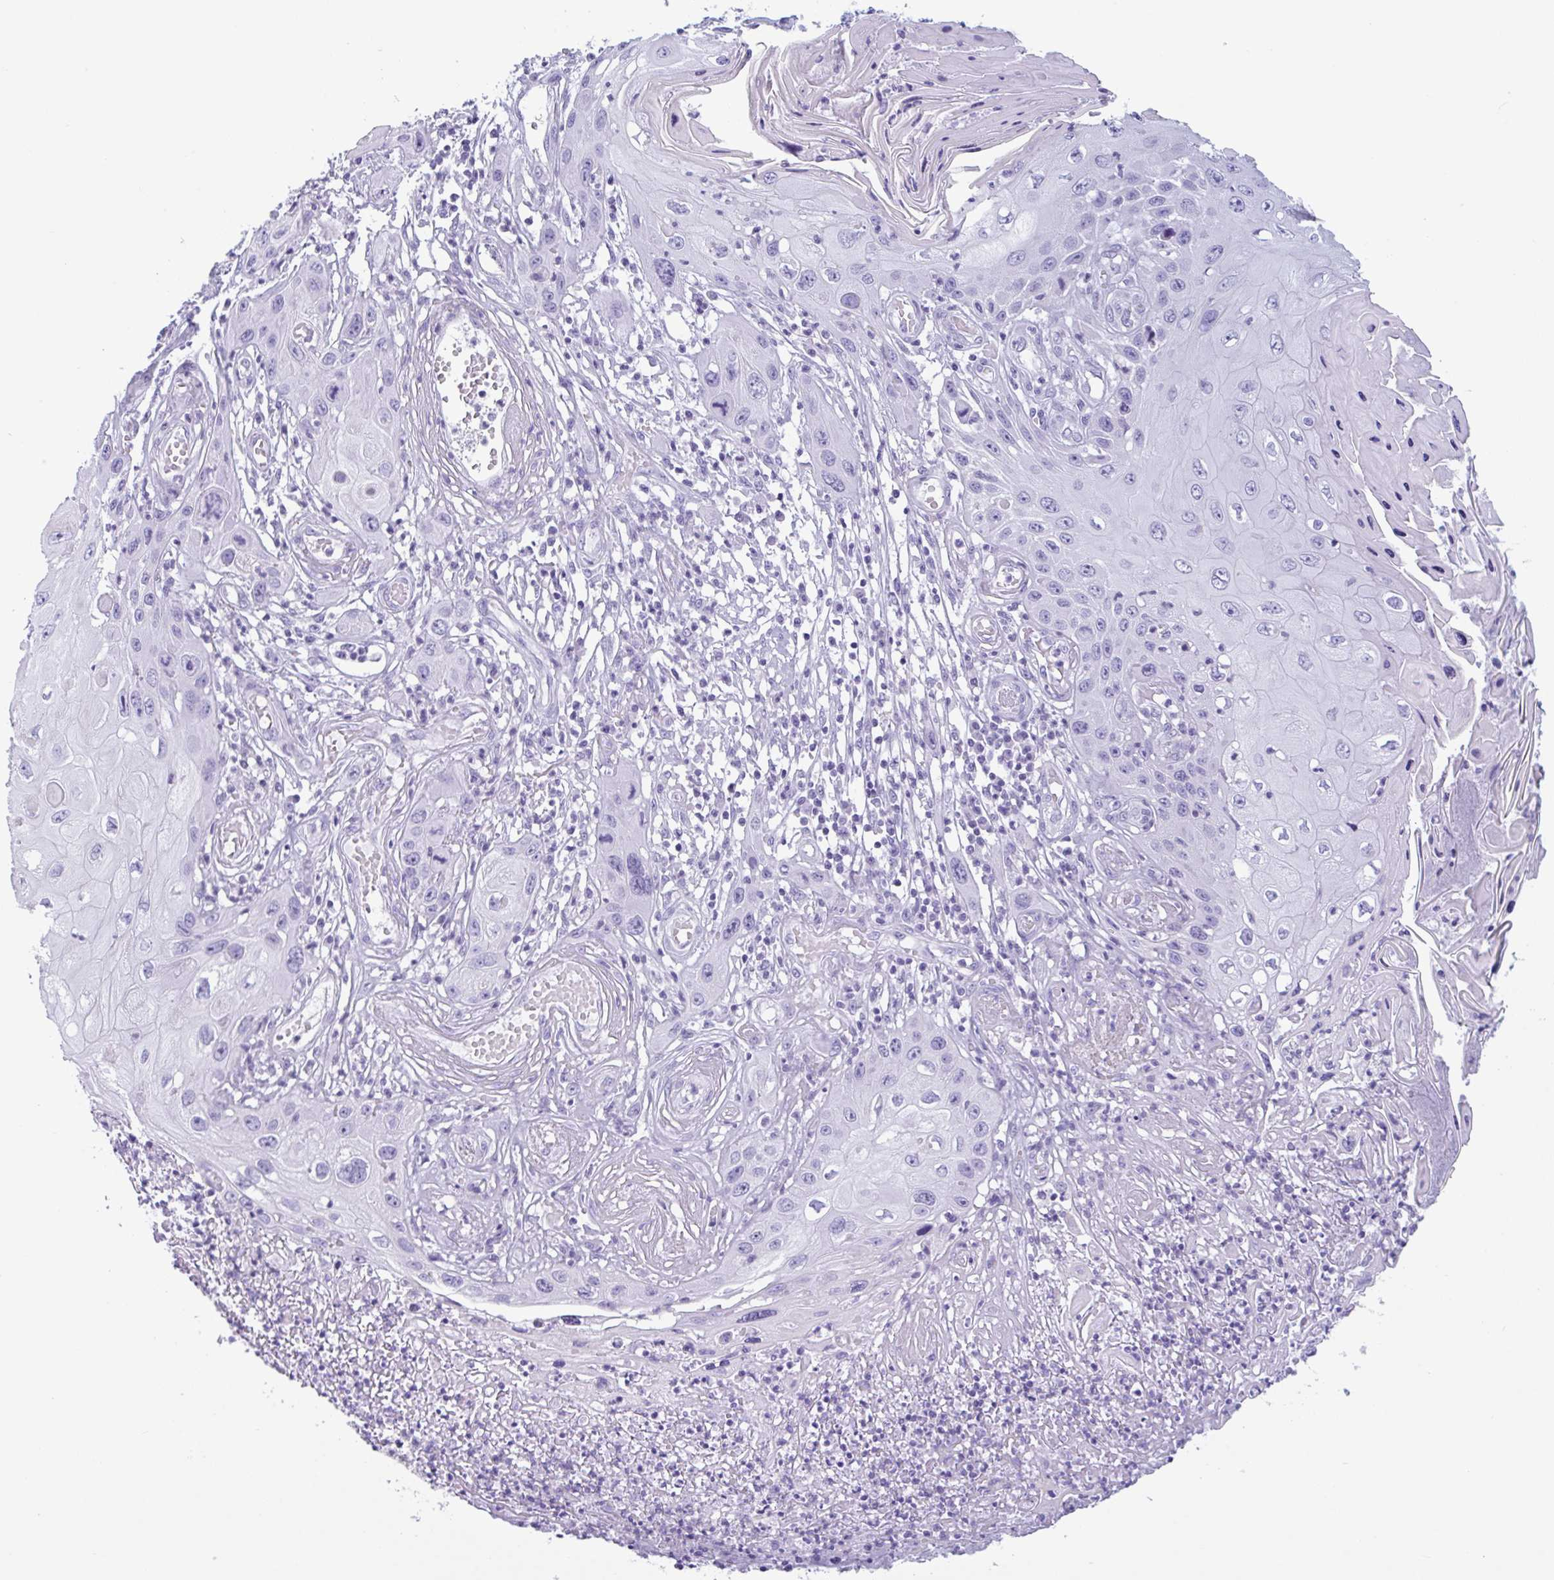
{"staining": {"intensity": "negative", "quantity": "none", "location": "none"}, "tissue": "skin cancer", "cell_type": "Tumor cells", "image_type": "cancer", "snomed": [{"axis": "morphology", "description": "Squamous cell carcinoma, NOS"}, {"axis": "topography", "description": "Skin"}, {"axis": "topography", "description": "Vulva"}], "caption": "The photomicrograph reveals no significant expression in tumor cells of squamous cell carcinoma (skin).", "gene": "CTSE", "patient": {"sex": "female", "age": 44}}